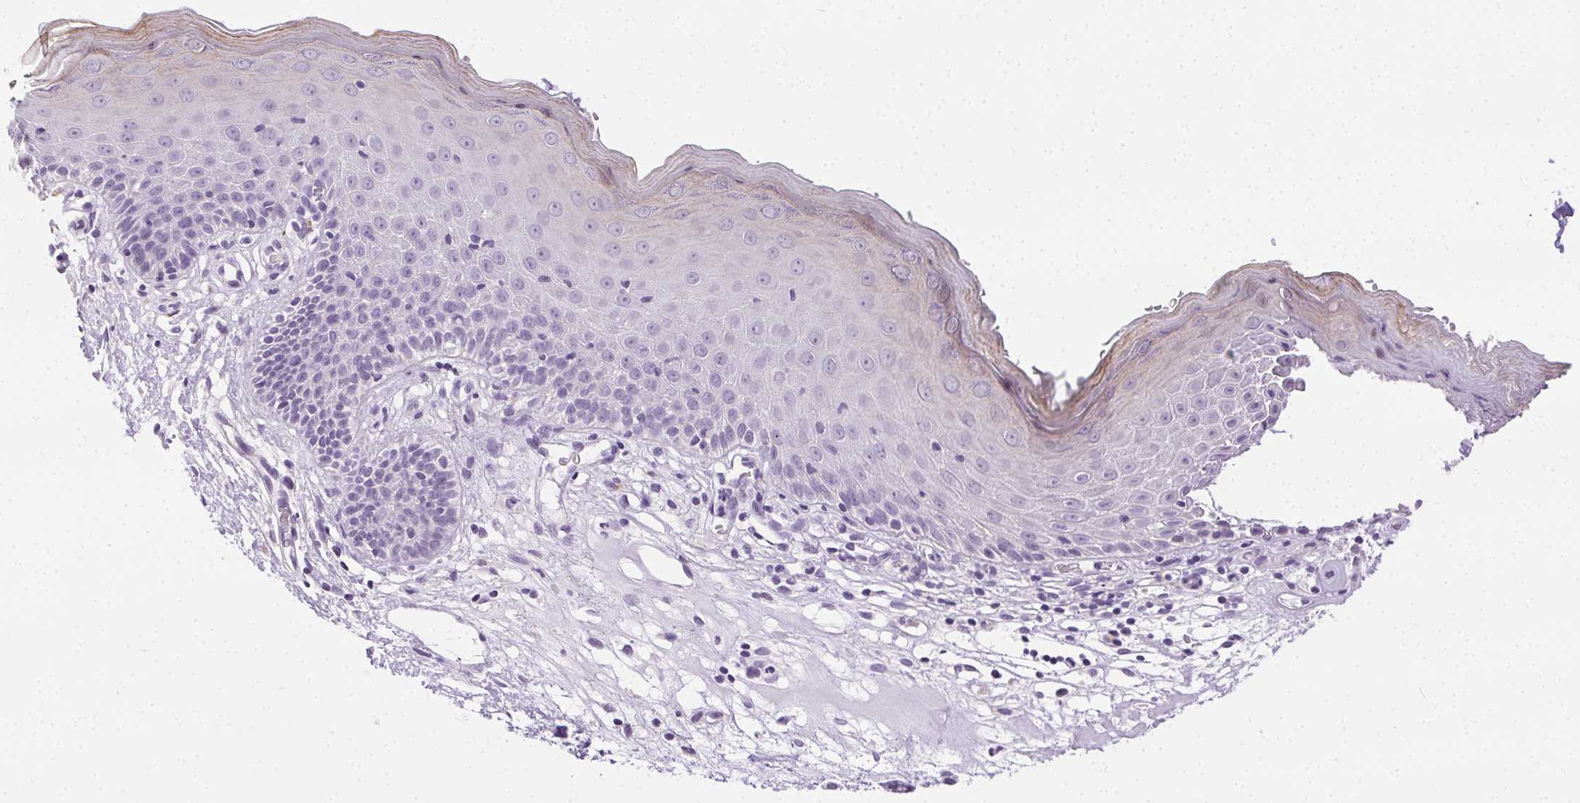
{"staining": {"intensity": "negative", "quantity": "none", "location": "none"}, "tissue": "skin", "cell_type": "Epidermal cells", "image_type": "normal", "snomed": [{"axis": "morphology", "description": "Normal tissue, NOS"}, {"axis": "topography", "description": "Vulva"}], "caption": "Epidermal cells show no significant staining in normal skin.", "gene": "C20orf85", "patient": {"sex": "female", "age": 68}}